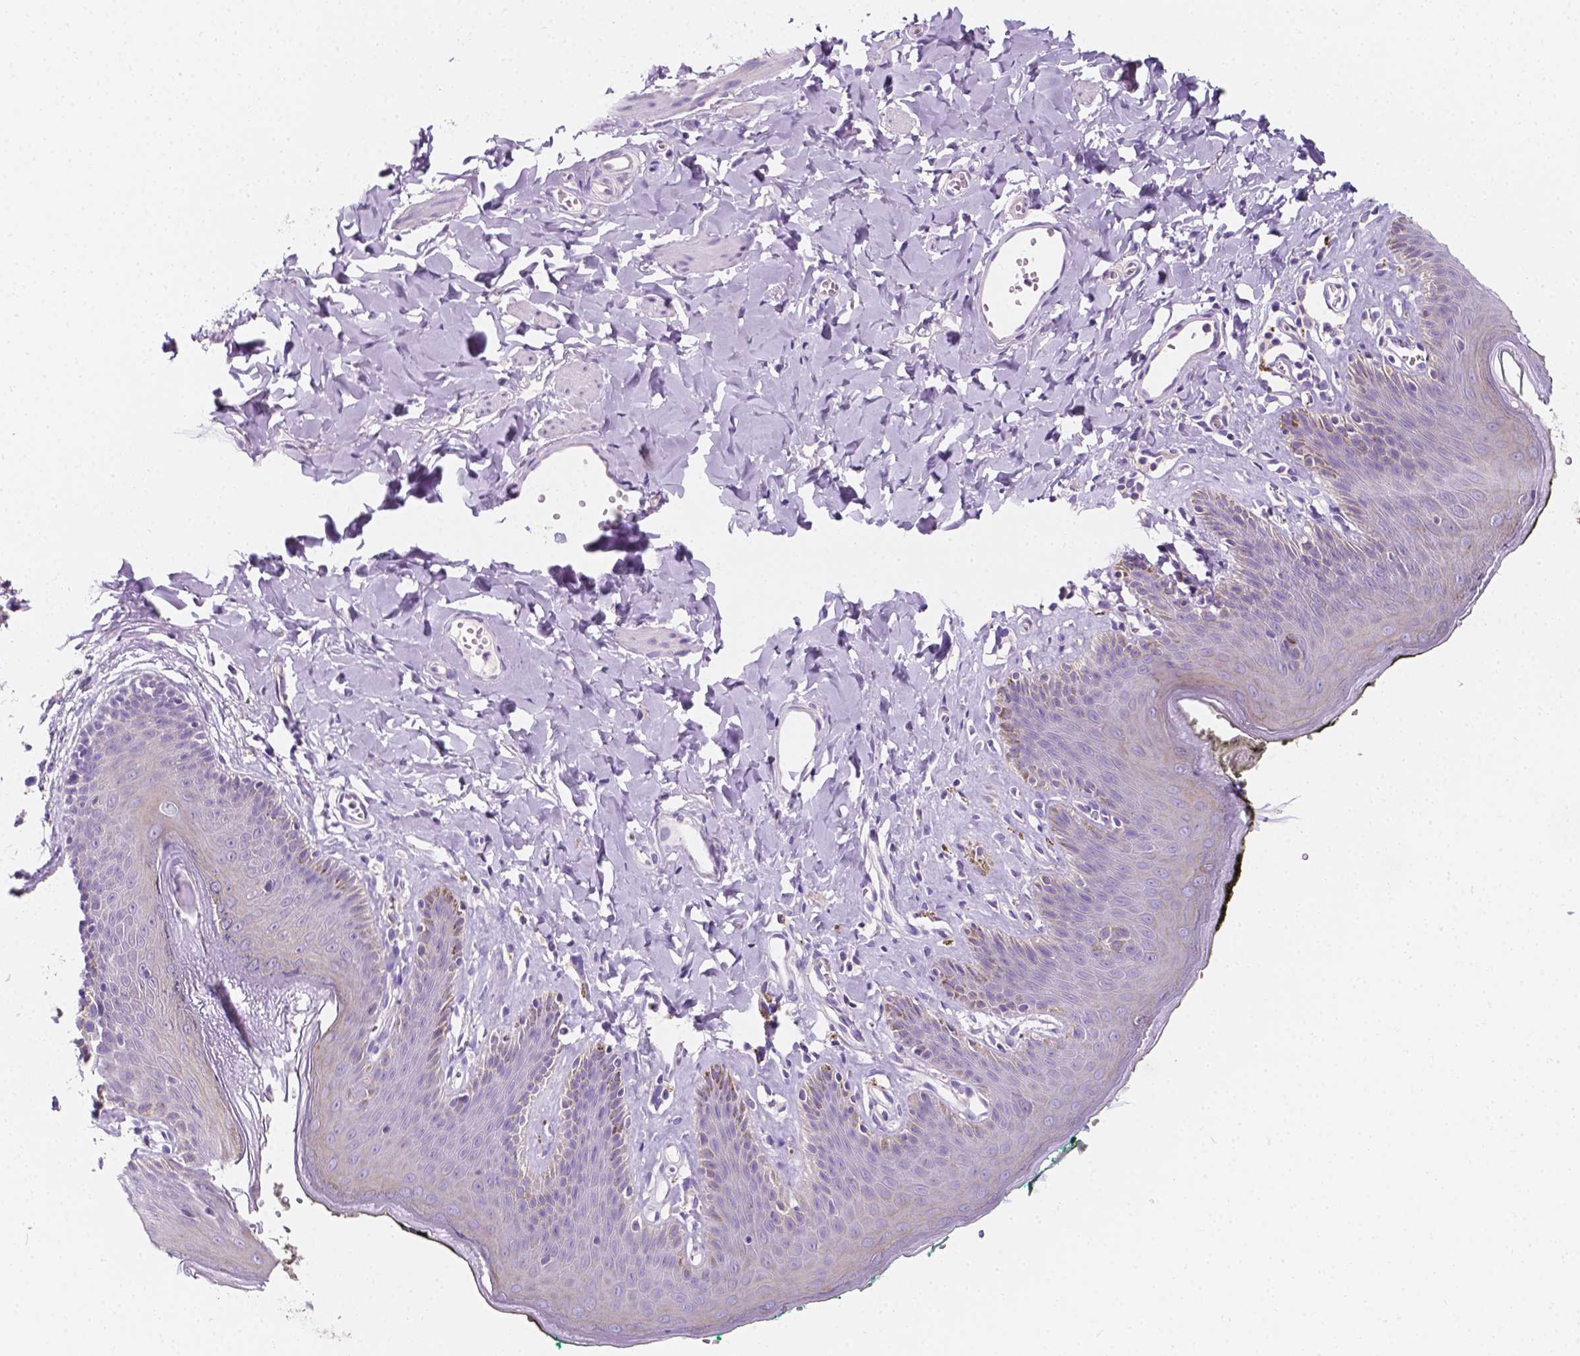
{"staining": {"intensity": "weak", "quantity": "<25%", "location": "cytoplasmic/membranous"}, "tissue": "skin", "cell_type": "Epidermal cells", "image_type": "normal", "snomed": [{"axis": "morphology", "description": "Normal tissue, NOS"}, {"axis": "topography", "description": "Vulva"}, {"axis": "topography", "description": "Peripheral nerve tissue"}], "caption": "Immunohistochemistry (IHC) of unremarkable skin reveals no staining in epidermal cells.", "gene": "SIRT2", "patient": {"sex": "female", "age": 66}}